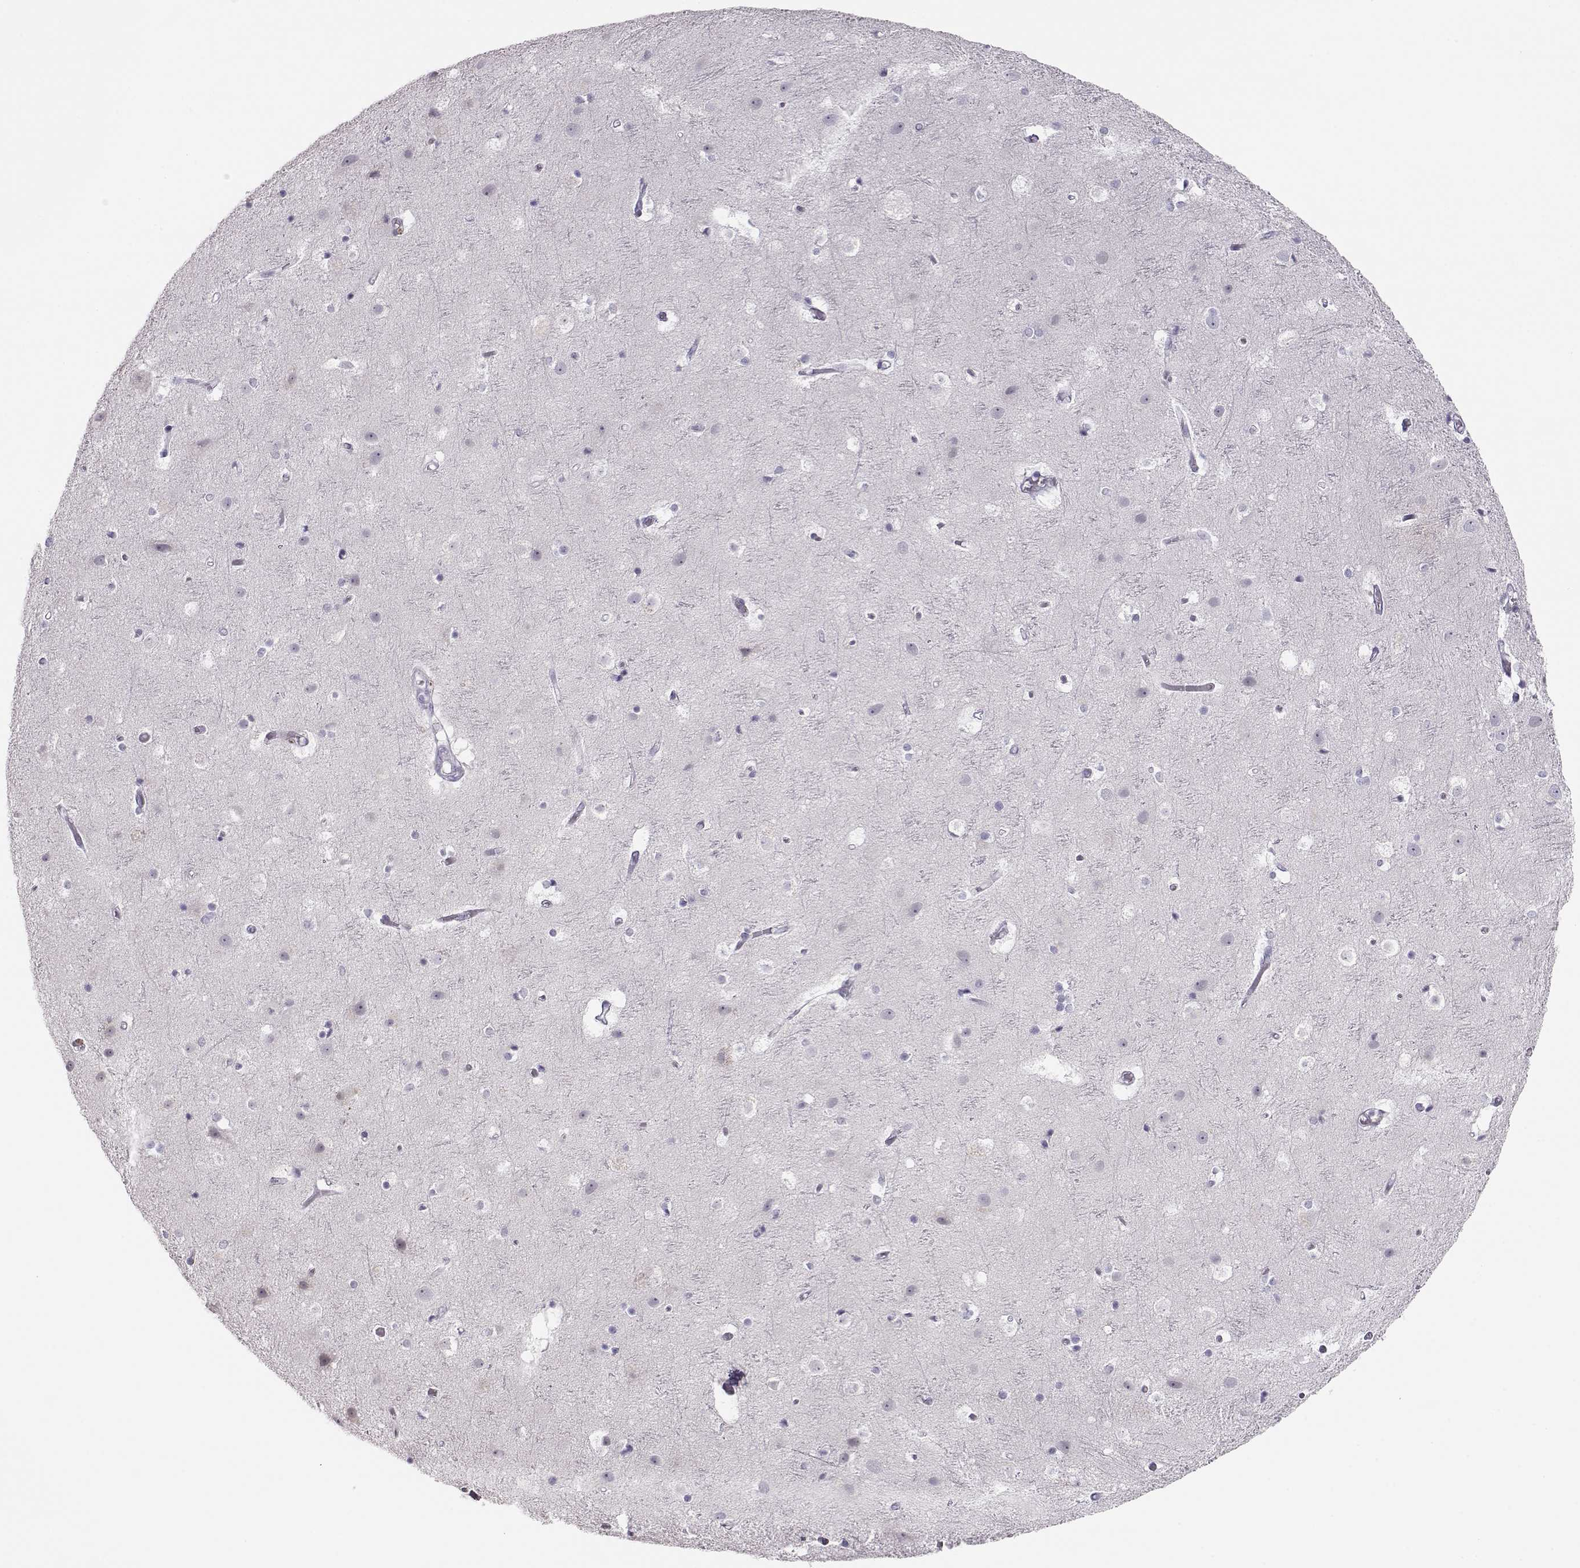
{"staining": {"intensity": "negative", "quantity": "none", "location": "none"}, "tissue": "cerebral cortex", "cell_type": "Endothelial cells", "image_type": "normal", "snomed": [{"axis": "morphology", "description": "Normal tissue, NOS"}, {"axis": "topography", "description": "Cerebral cortex"}], "caption": "The photomicrograph exhibits no significant staining in endothelial cells of cerebral cortex. (Immunohistochemistry, brightfield microscopy, high magnification).", "gene": "IMPG1", "patient": {"sex": "female", "age": 52}}